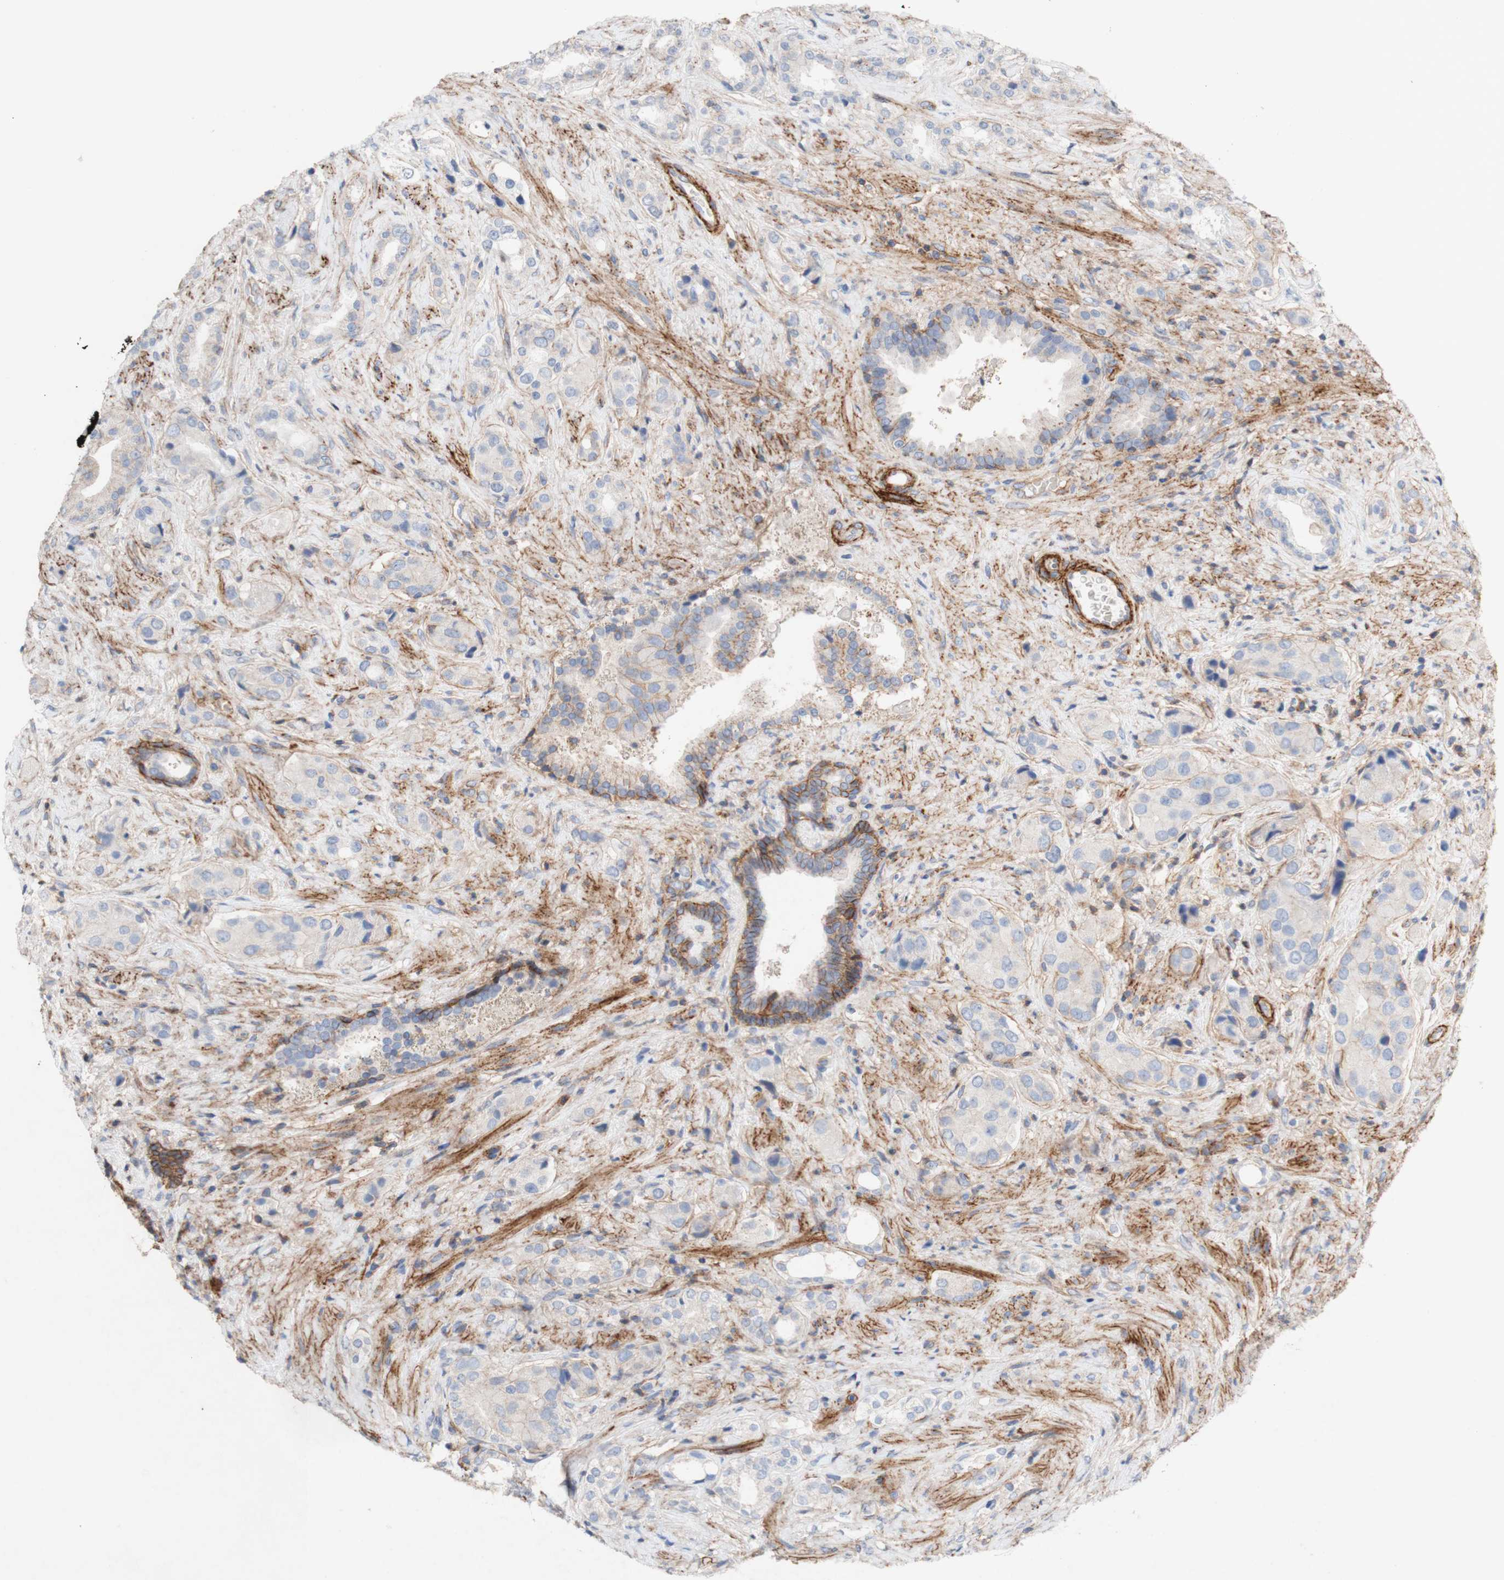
{"staining": {"intensity": "moderate", "quantity": "25%-75%", "location": "cytoplasmic/membranous"}, "tissue": "prostate cancer", "cell_type": "Tumor cells", "image_type": "cancer", "snomed": [{"axis": "morphology", "description": "Adenocarcinoma, High grade"}, {"axis": "topography", "description": "Prostate"}], "caption": "Tumor cells demonstrate medium levels of moderate cytoplasmic/membranous staining in approximately 25%-75% of cells in human prostate adenocarcinoma (high-grade).", "gene": "ATP2A3", "patient": {"sex": "male", "age": 71}}